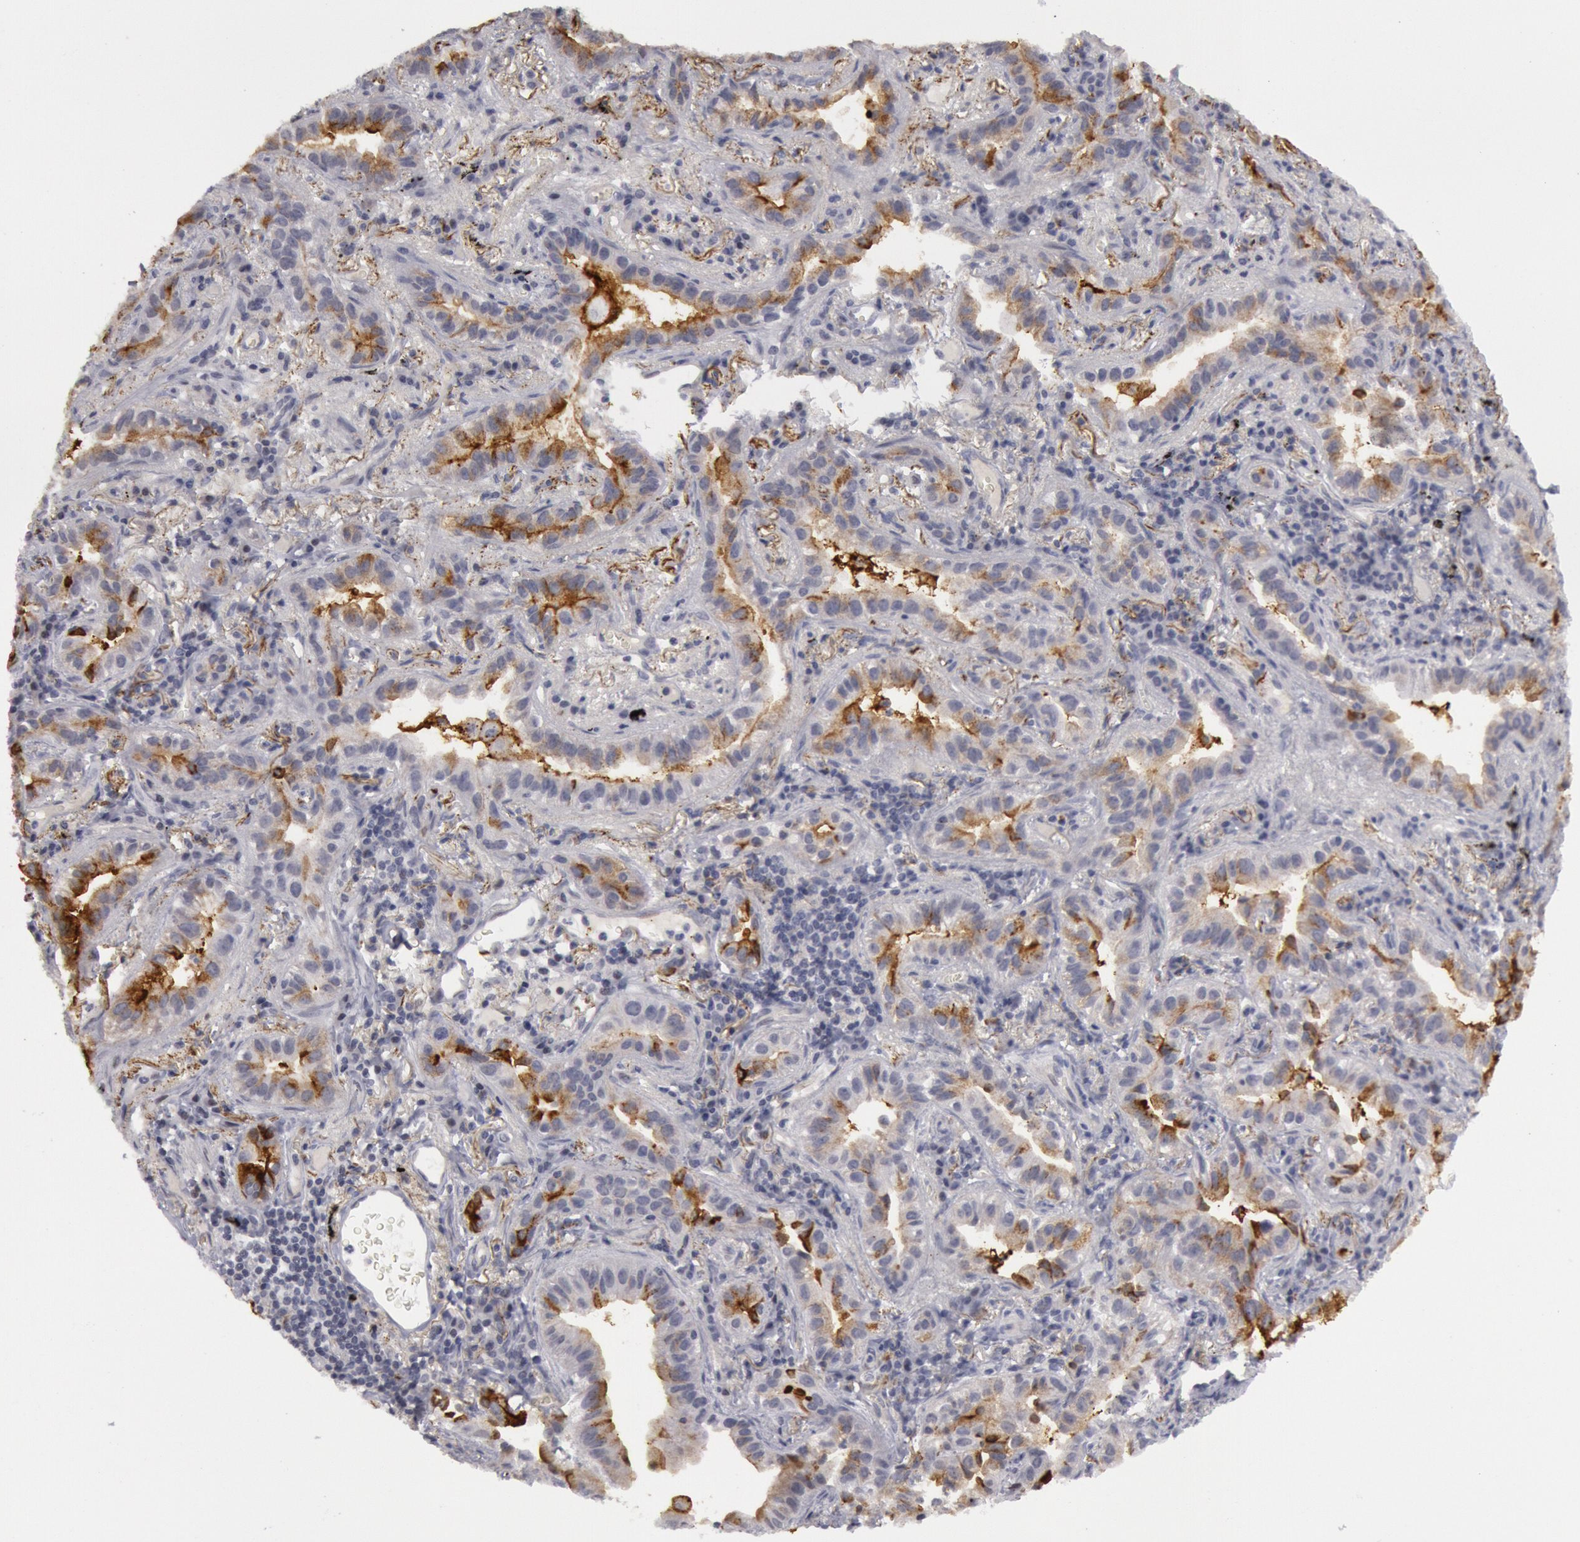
{"staining": {"intensity": "strong", "quantity": "25%-75%", "location": "cytoplasmic/membranous"}, "tissue": "lung cancer", "cell_type": "Tumor cells", "image_type": "cancer", "snomed": [{"axis": "morphology", "description": "Adenocarcinoma, NOS"}, {"axis": "topography", "description": "Lung"}], "caption": "IHC of human lung cancer (adenocarcinoma) demonstrates high levels of strong cytoplasmic/membranous staining in about 25%-75% of tumor cells.", "gene": "JOSD1", "patient": {"sex": "female", "age": 50}}